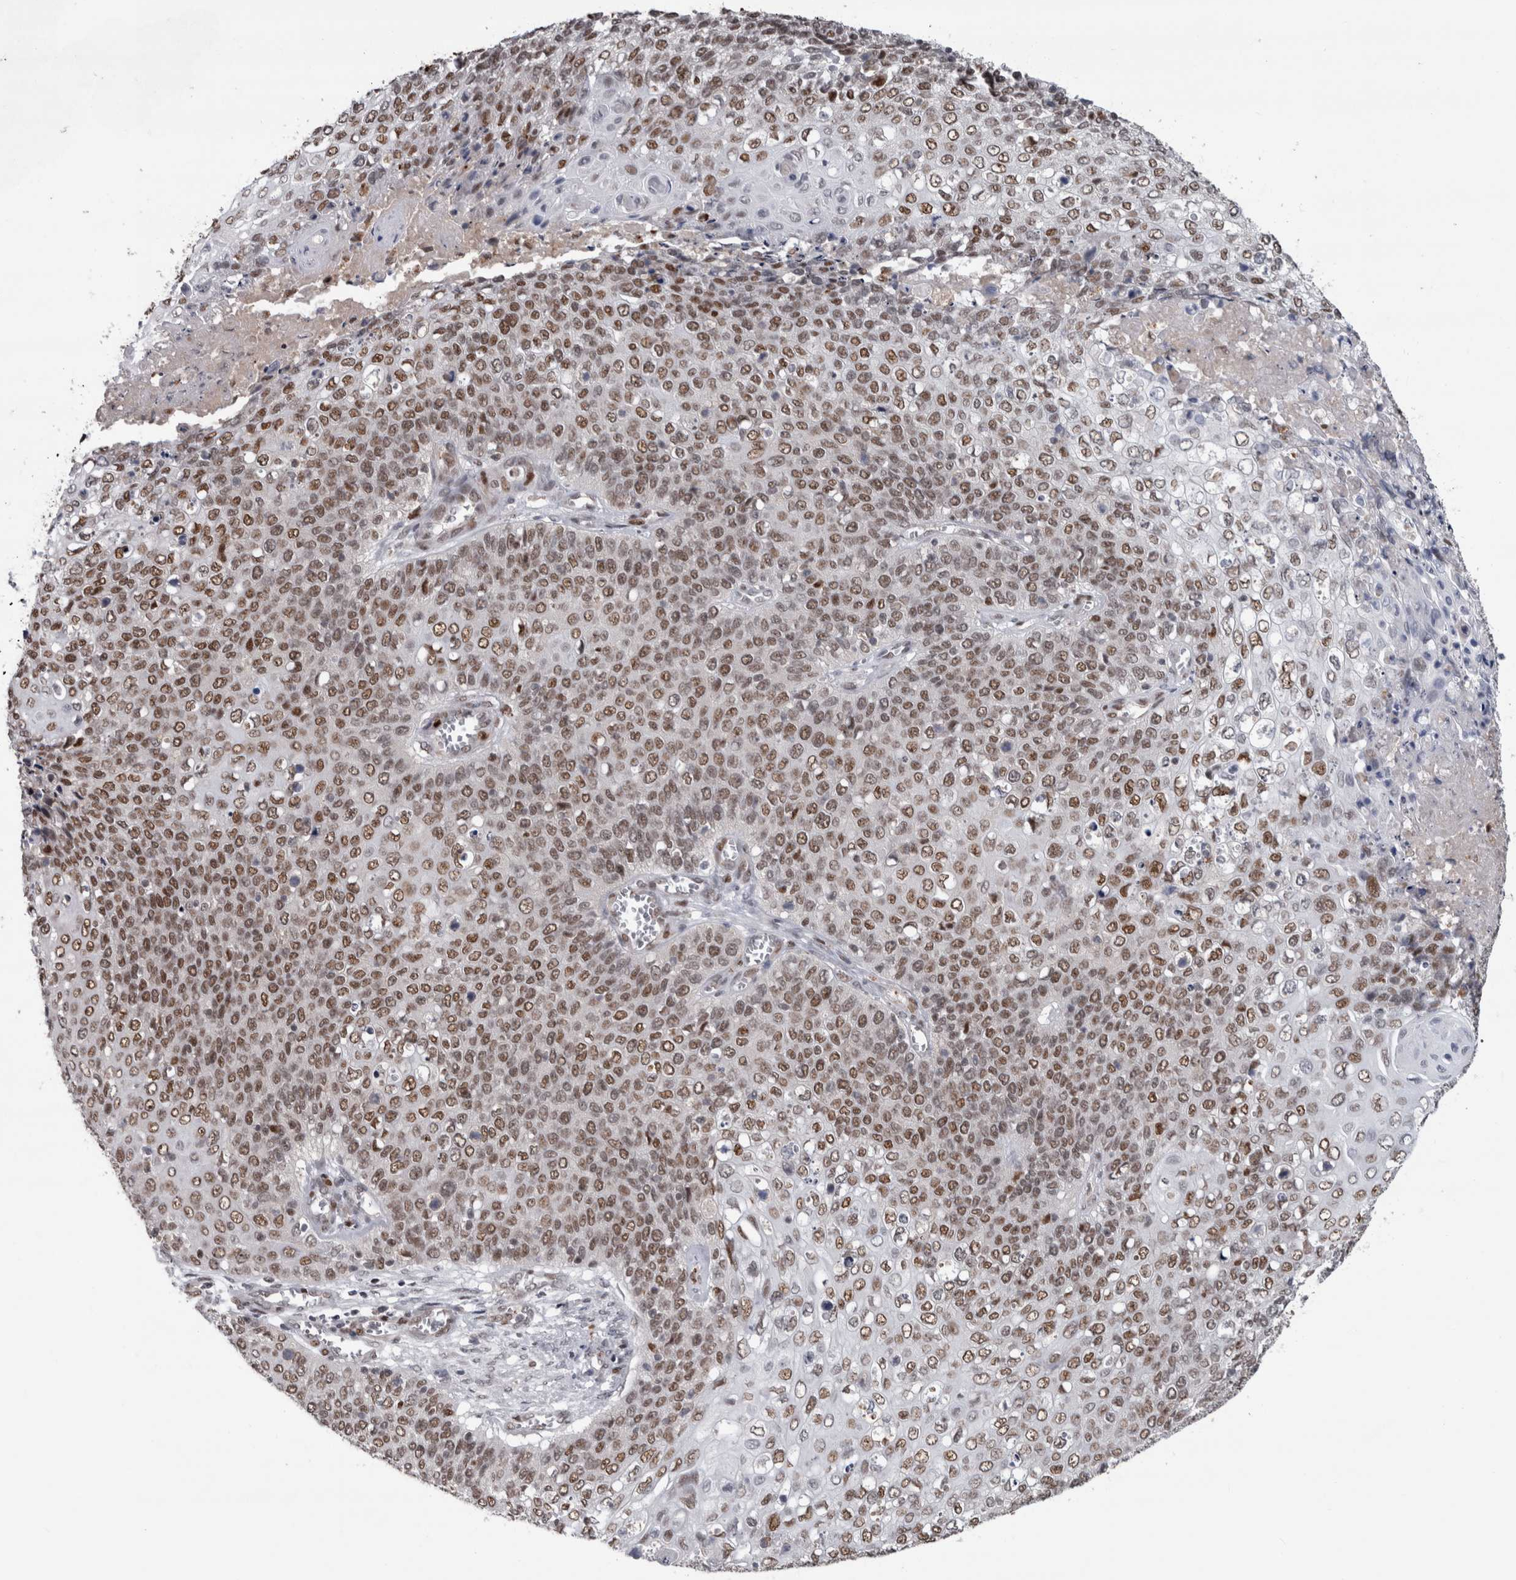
{"staining": {"intensity": "moderate", "quantity": ">75%", "location": "nuclear"}, "tissue": "cervical cancer", "cell_type": "Tumor cells", "image_type": "cancer", "snomed": [{"axis": "morphology", "description": "Squamous cell carcinoma, NOS"}, {"axis": "topography", "description": "Cervix"}], "caption": "Cervical cancer stained with a brown dye displays moderate nuclear positive positivity in approximately >75% of tumor cells.", "gene": "POLD2", "patient": {"sex": "female", "age": 39}}